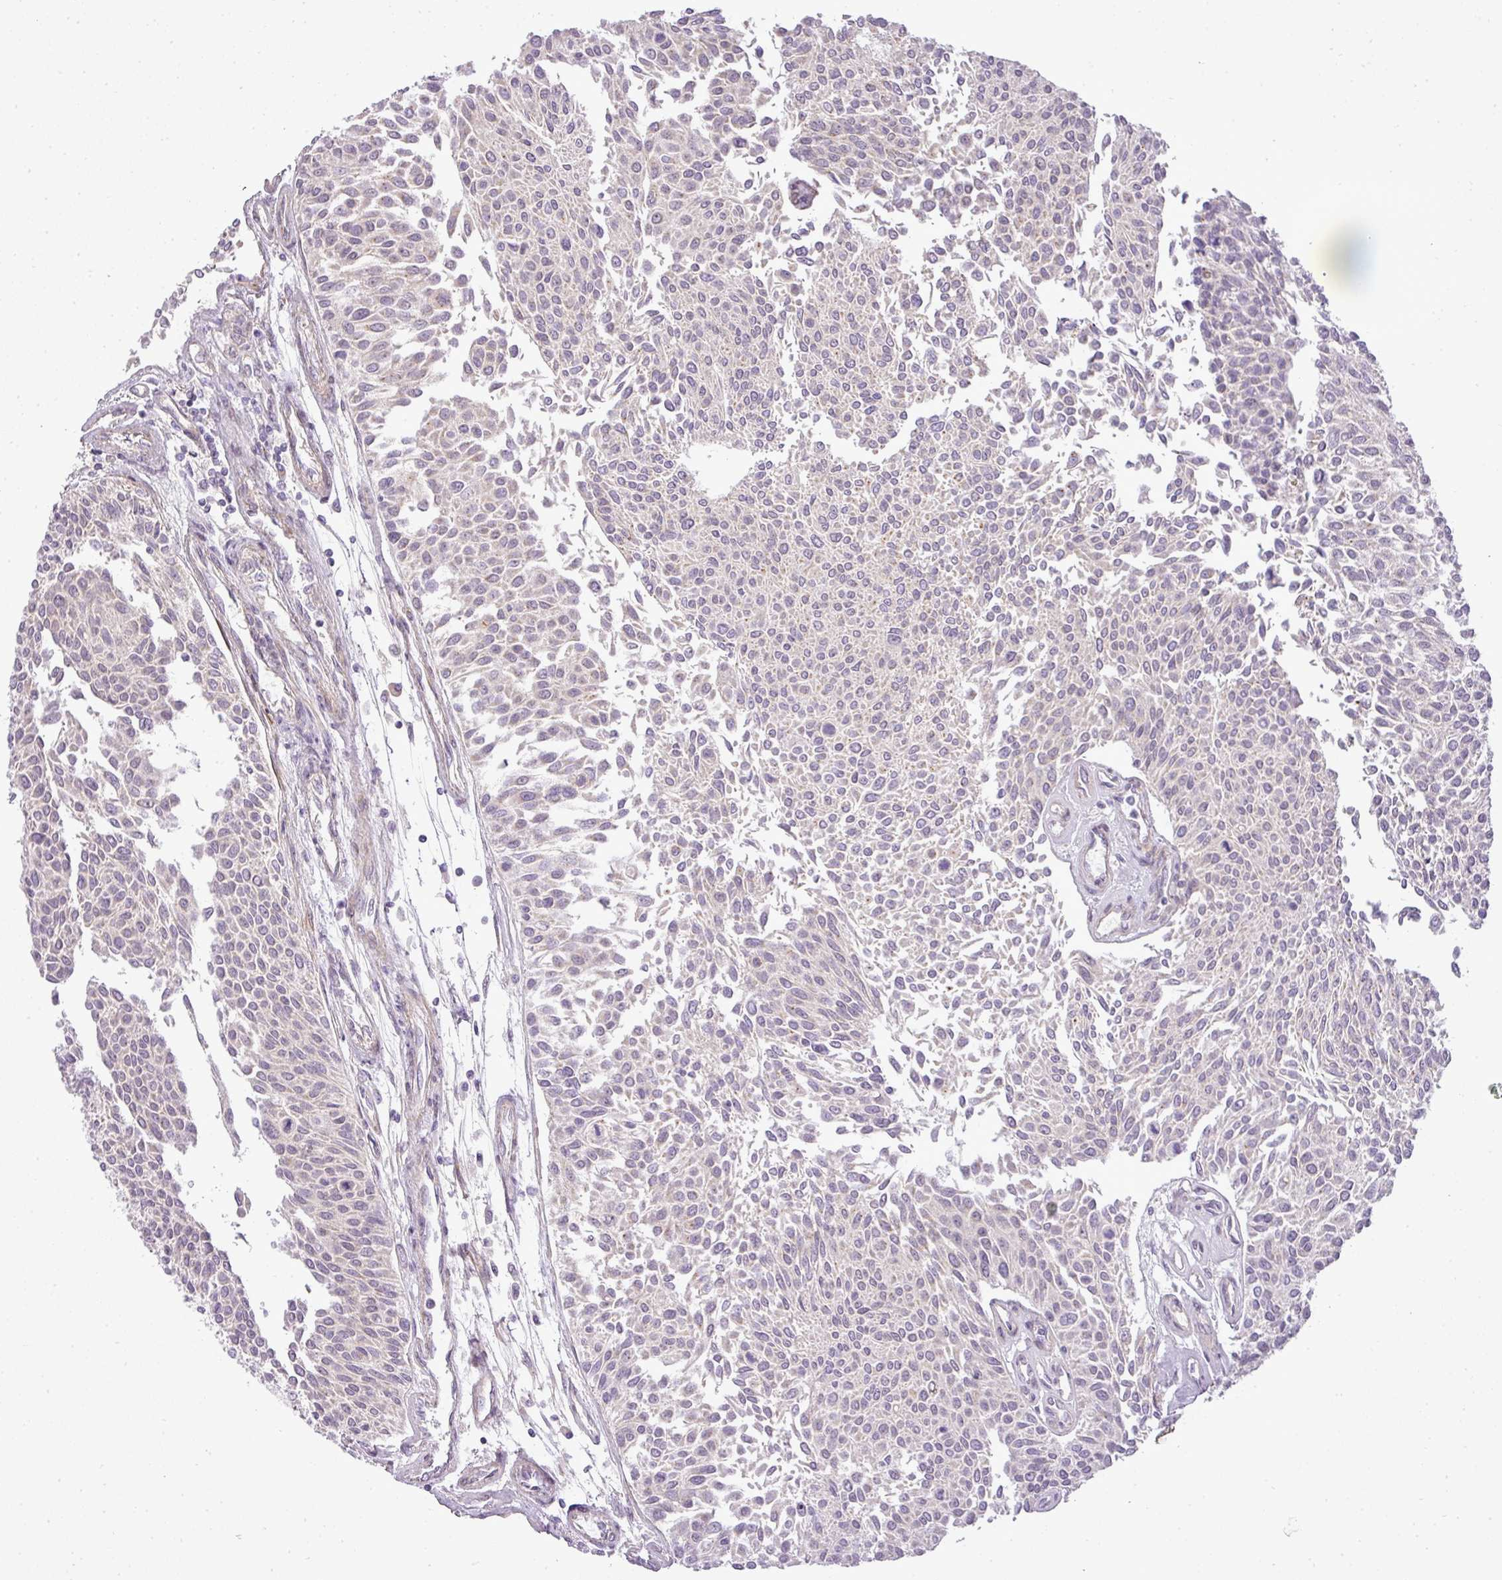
{"staining": {"intensity": "negative", "quantity": "none", "location": "none"}, "tissue": "urothelial cancer", "cell_type": "Tumor cells", "image_type": "cancer", "snomed": [{"axis": "morphology", "description": "Urothelial carcinoma, NOS"}, {"axis": "topography", "description": "Urinary bladder"}], "caption": "This is an immunohistochemistry histopathology image of human urothelial cancer. There is no expression in tumor cells.", "gene": "ZDHHC1", "patient": {"sex": "male", "age": 55}}